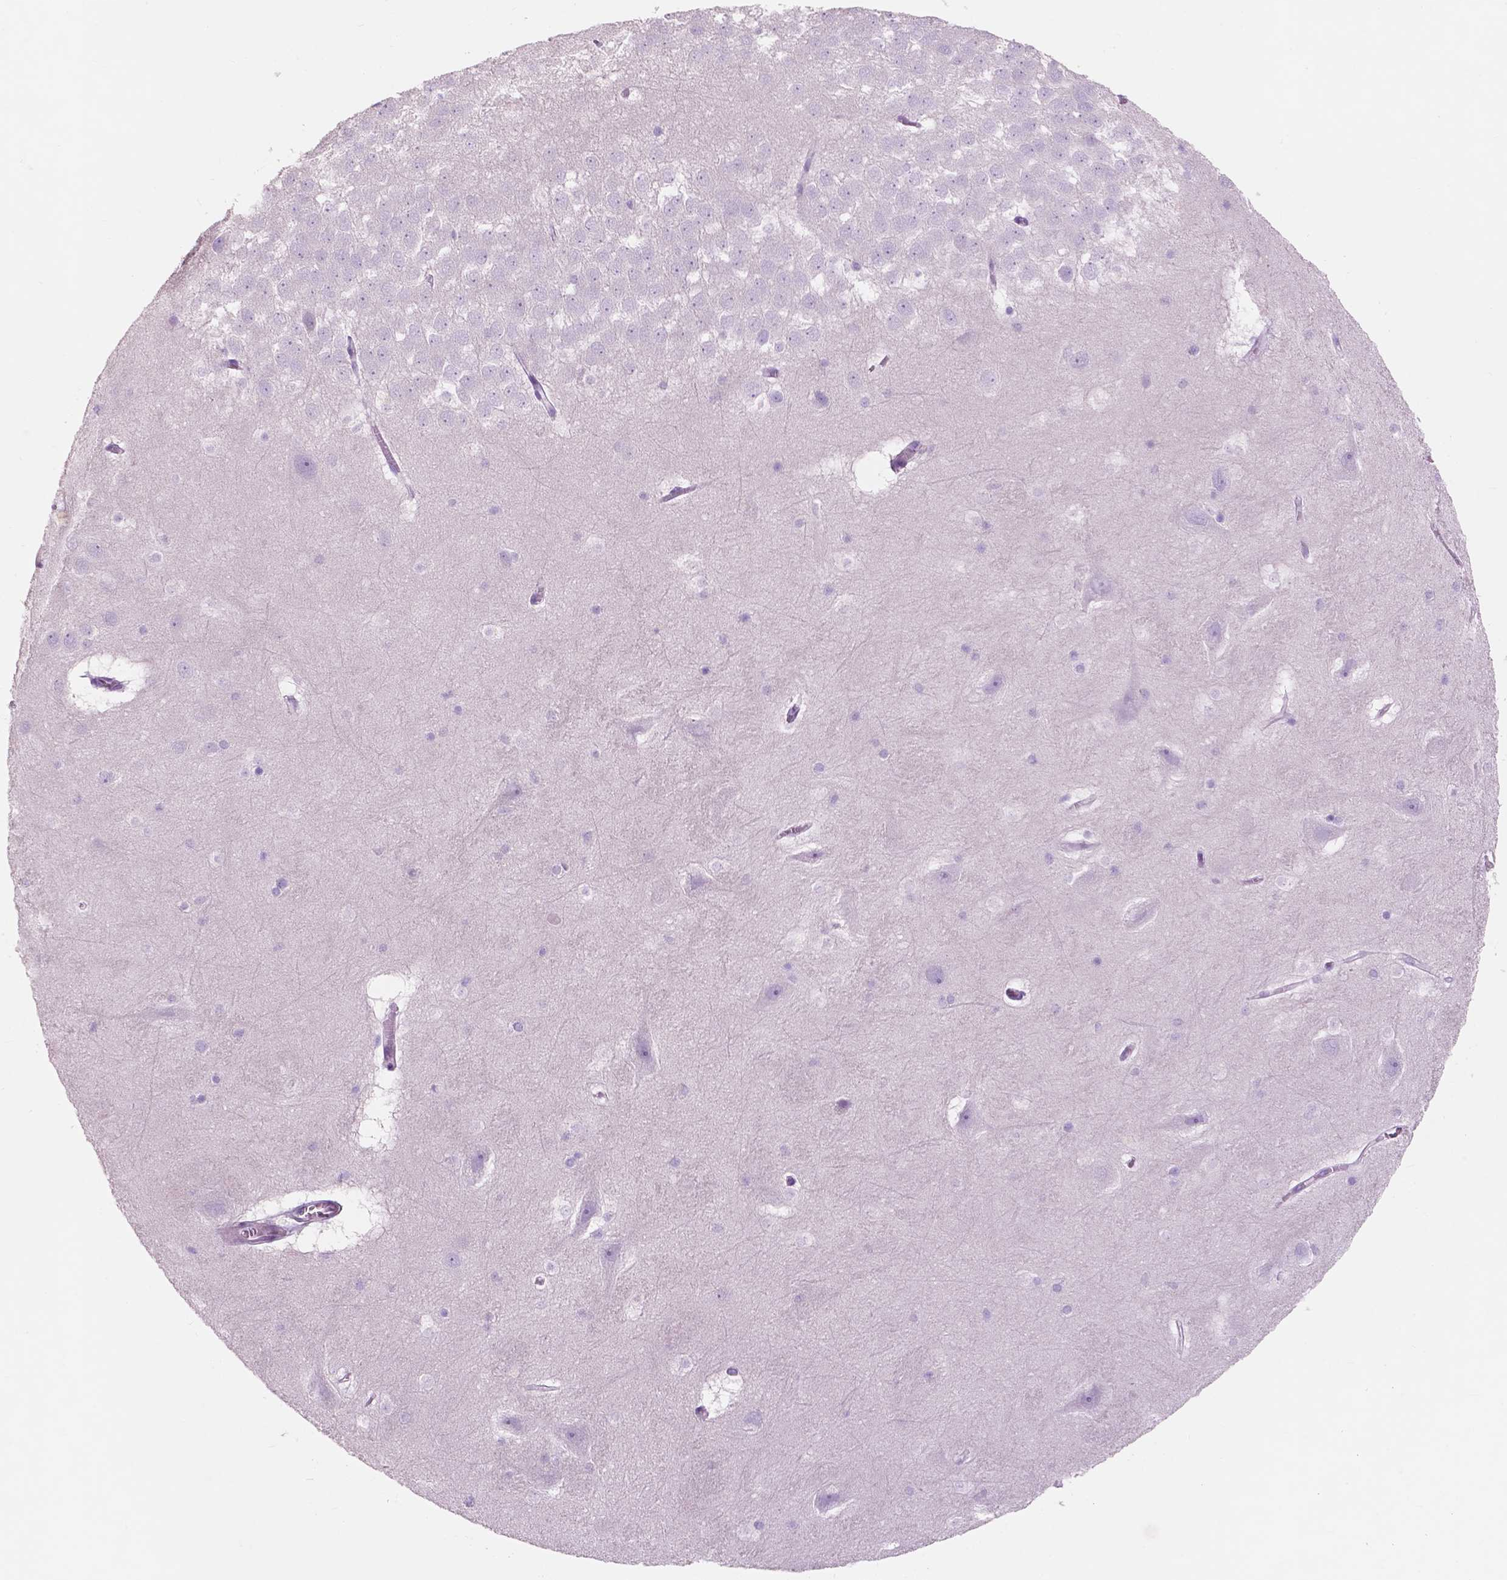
{"staining": {"intensity": "negative", "quantity": "none", "location": "none"}, "tissue": "hippocampus", "cell_type": "Glial cells", "image_type": "normal", "snomed": [{"axis": "morphology", "description": "Normal tissue, NOS"}, {"axis": "topography", "description": "Hippocampus"}], "caption": "The immunohistochemistry (IHC) histopathology image has no significant positivity in glial cells of hippocampus.", "gene": "CUZD1", "patient": {"sex": "male", "age": 45}}